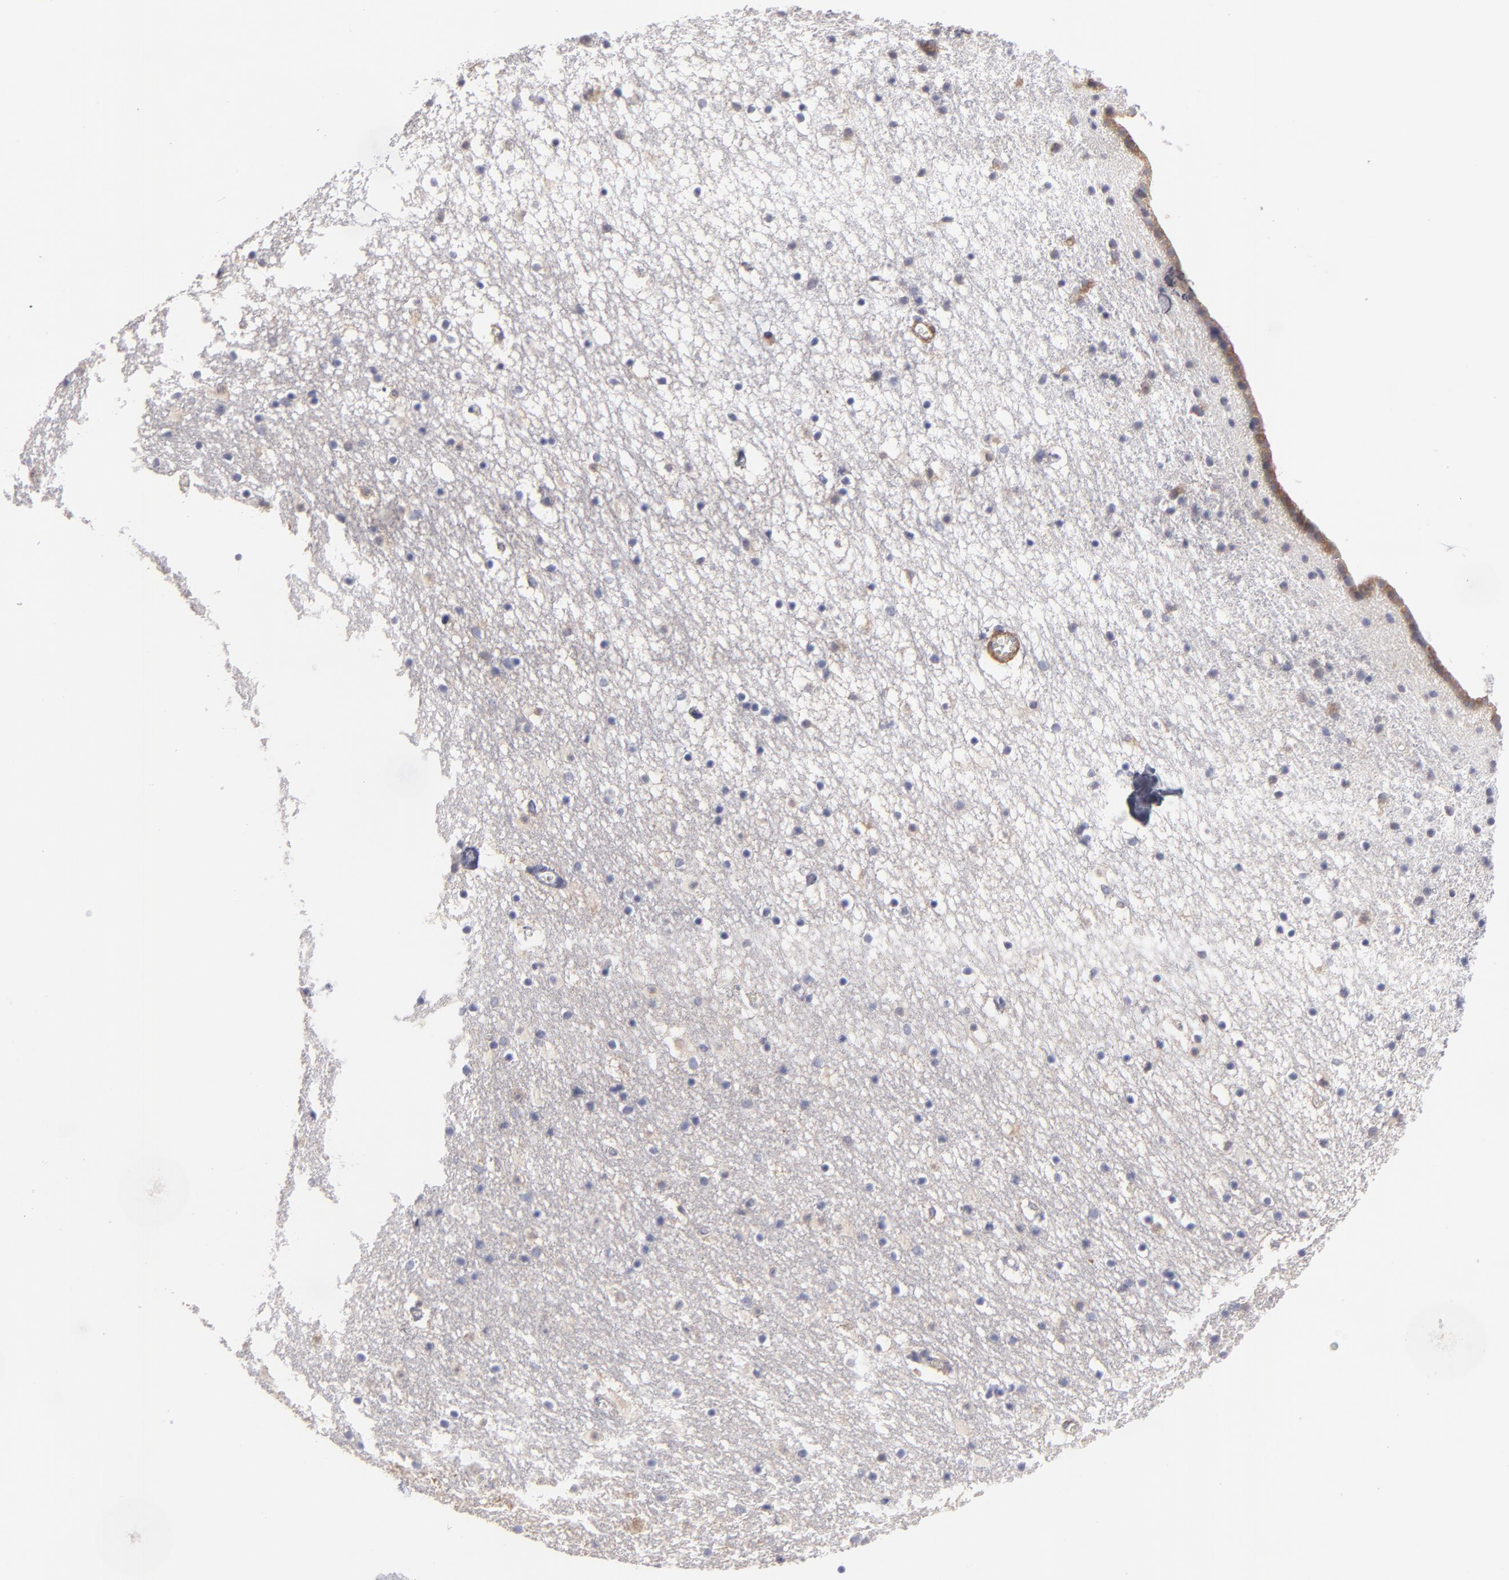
{"staining": {"intensity": "weak", "quantity": "<25%", "location": "cytoplasmic/membranous"}, "tissue": "caudate", "cell_type": "Glial cells", "image_type": "normal", "snomed": [{"axis": "morphology", "description": "Normal tissue, NOS"}, {"axis": "topography", "description": "Lateral ventricle wall"}], "caption": "IHC of unremarkable human caudate shows no expression in glial cells. The staining was performed using DAB to visualize the protein expression in brown, while the nuclei were stained in blue with hematoxylin (Magnification: 20x).", "gene": "SLMAP", "patient": {"sex": "male", "age": 45}}